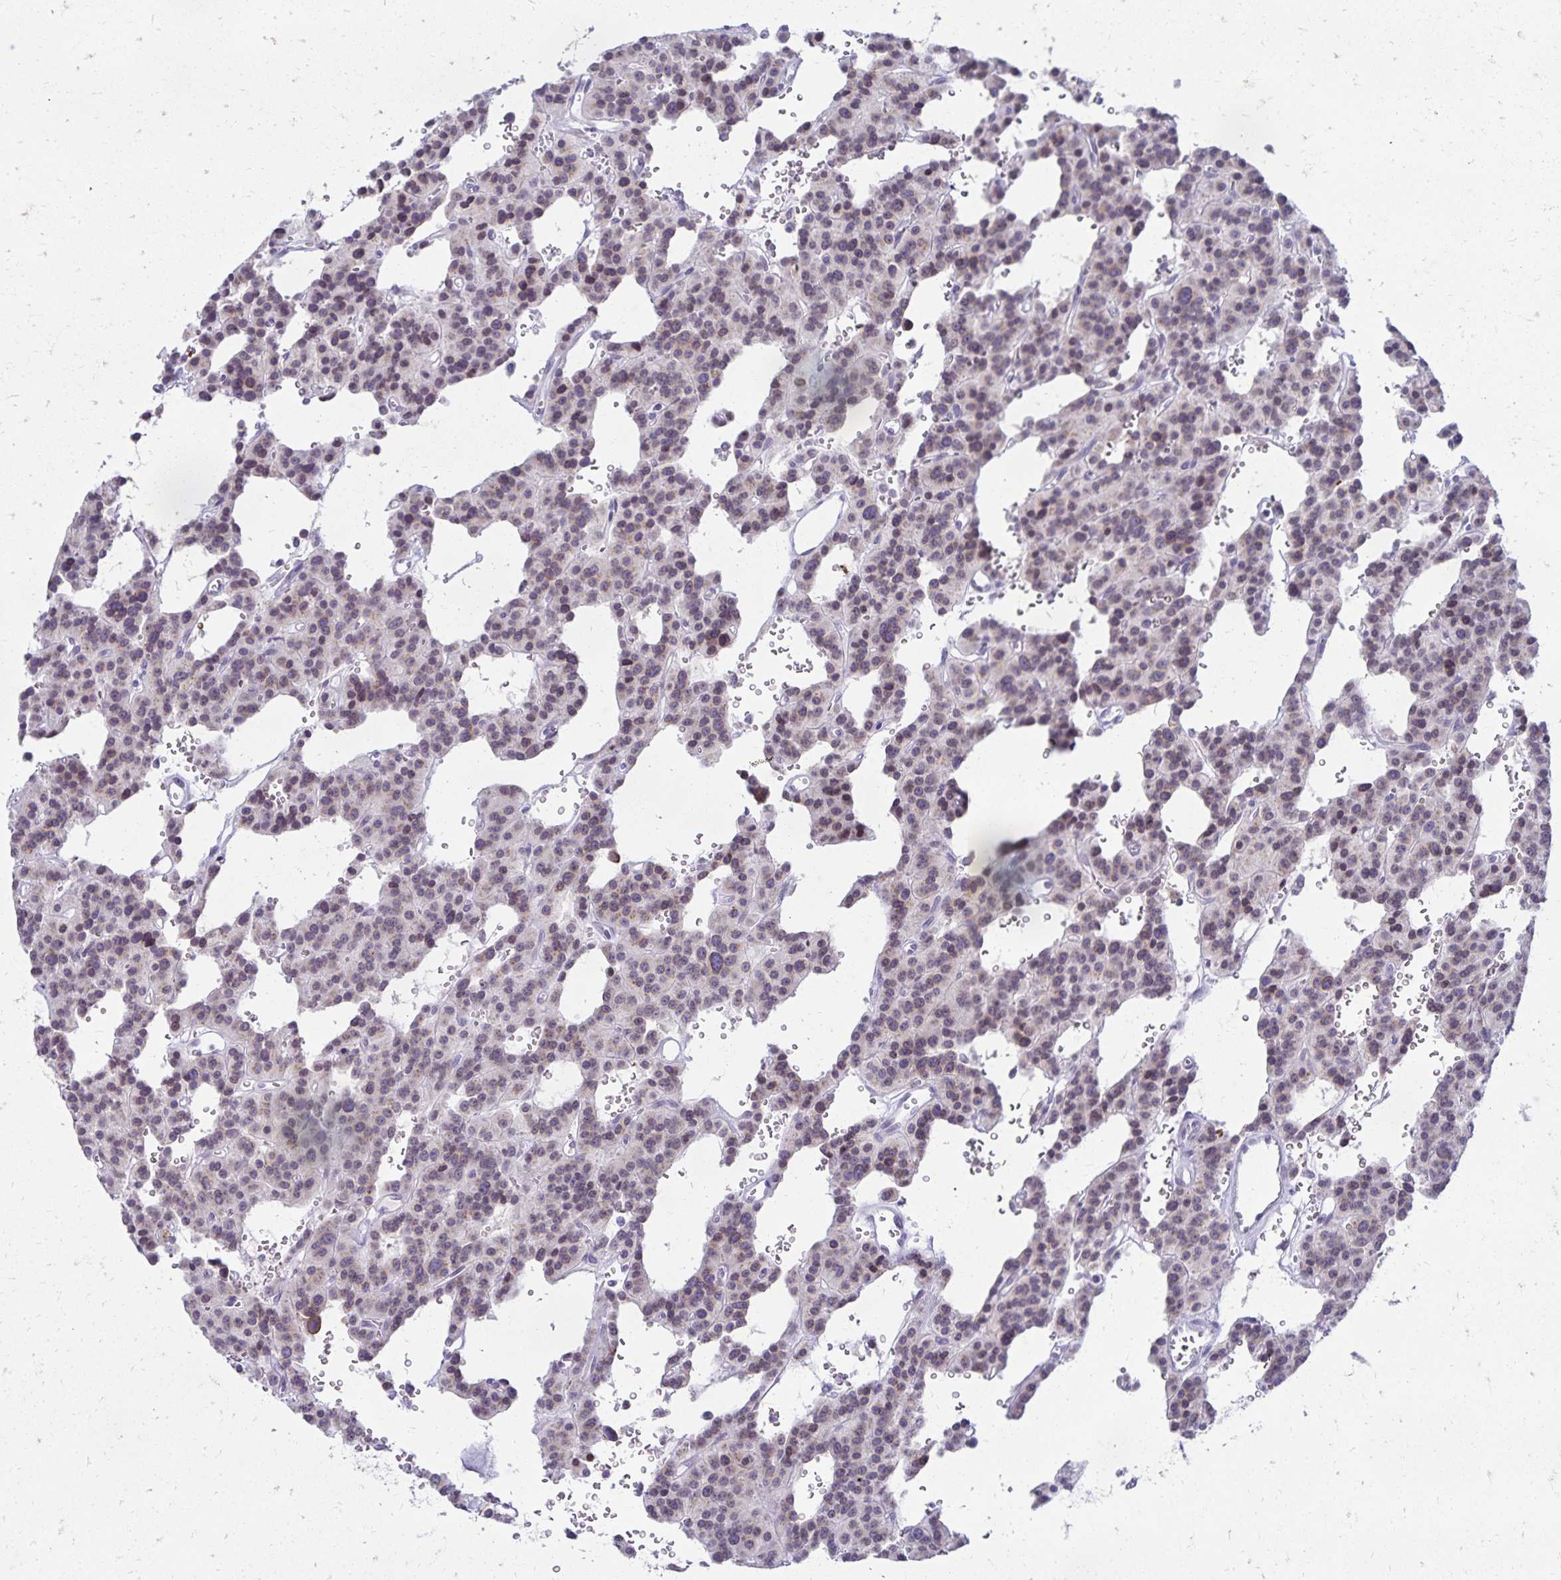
{"staining": {"intensity": "weak", "quantity": "<25%", "location": "nuclear"}, "tissue": "carcinoid", "cell_type": "Tumor cells", "image_type": "cancer", "snomed": [{"axis": "morphology", "description": "Carcinoid, malignant, NOS"}, {"axis": "topography", "description": "Lung"}], "caption": "Immunohistochemical staining of carcinoid demonstrates no significant staining in tumor cells. (DAB immunohistochemistry, high magnification).", "gene": "FAM166C", "patient": {"sex": "female", "age": 71}}